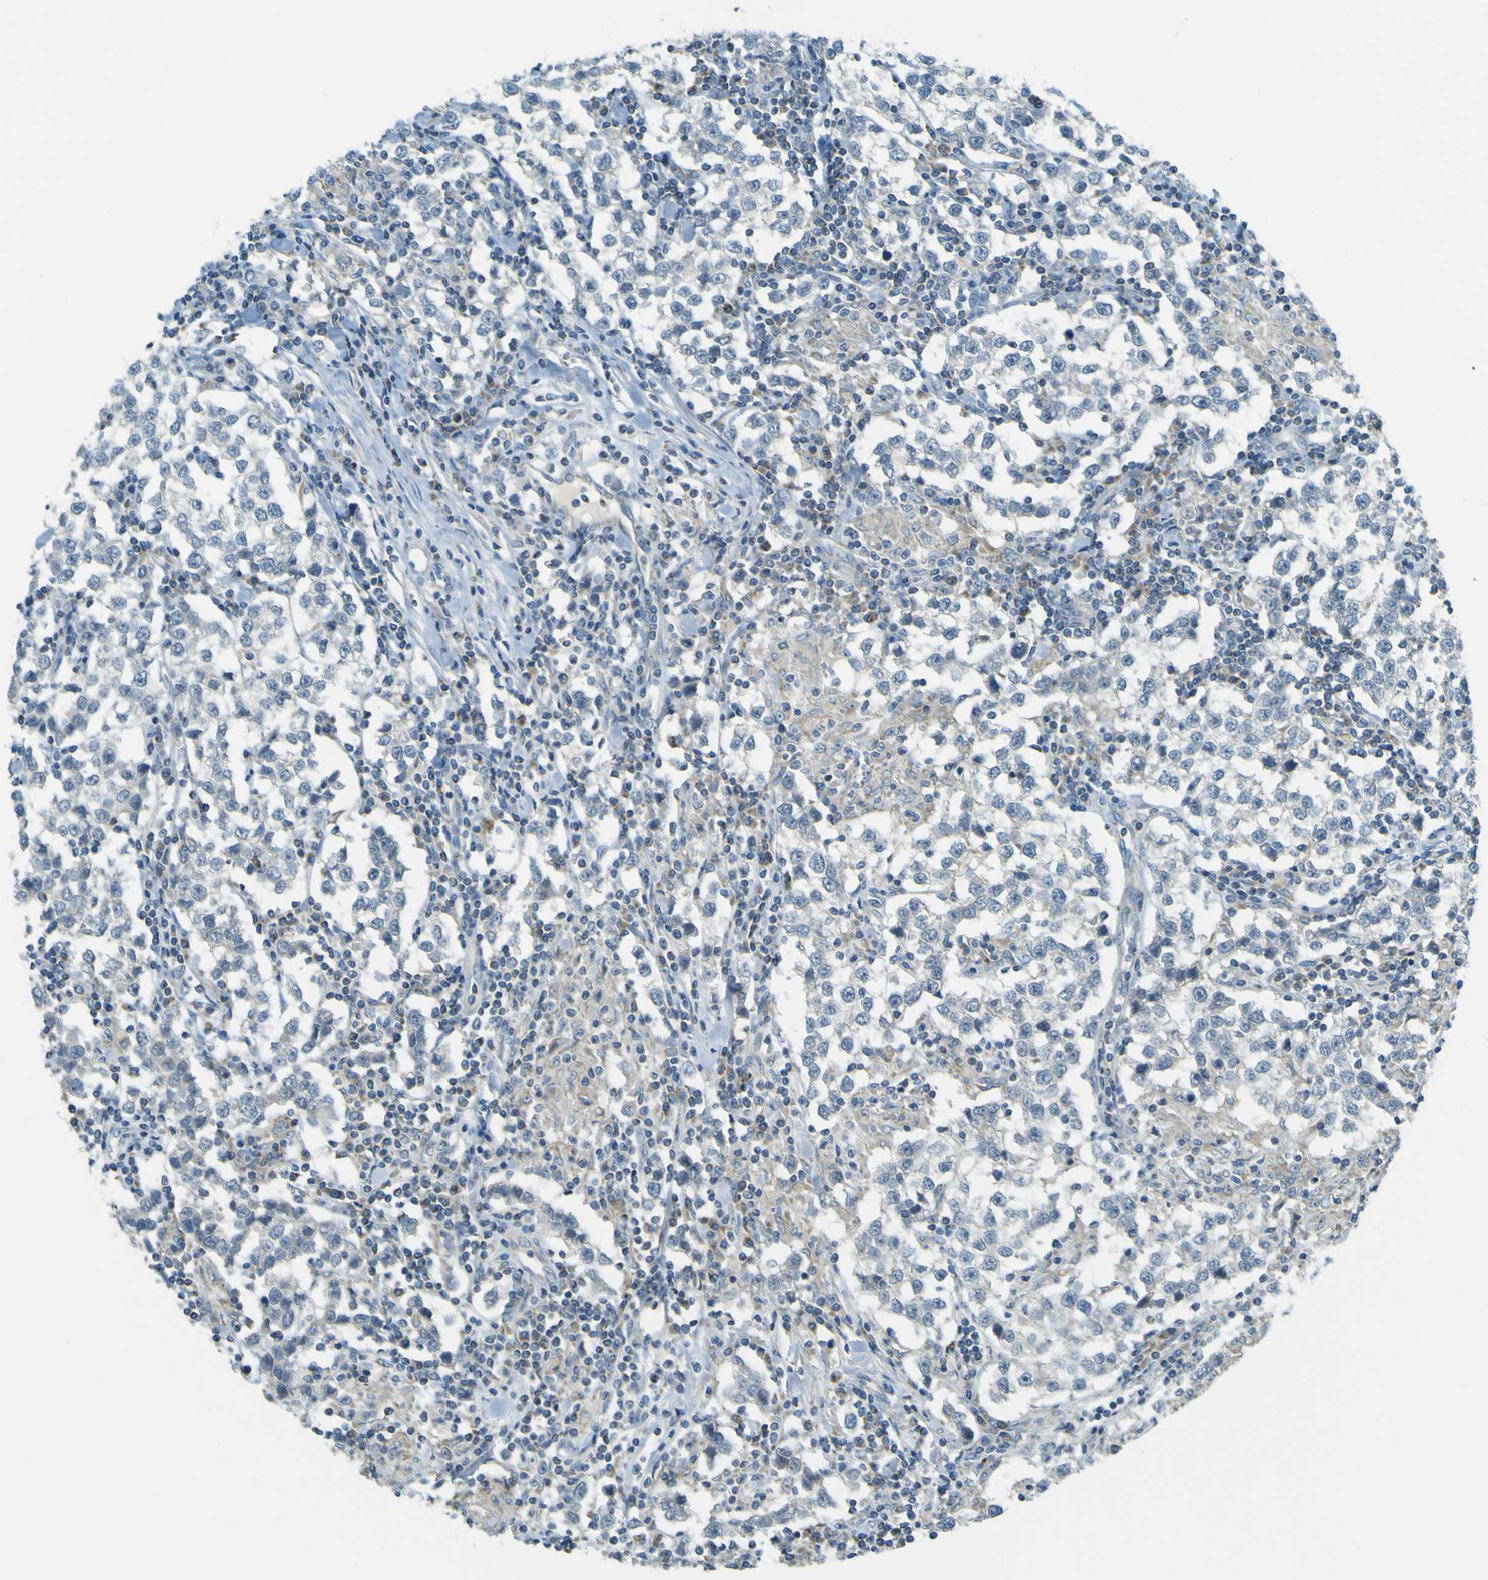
{"staining": {"intensity": "negative", "quantity": "none", "location": "none"}, "tissue": "testis cancer", "cell_type": "Tumor cells", "image_type": "cancer", "snomed": [{"axis": "morphology", "description": "Seminoma, NOS"}, {"axis": "morphology", "description": "Carcinoma, Embryonal, NOS"}, {"axis": "topography", "description": "Testis"}], "caption": "The immunohistochemistry histopathology image has no significant positivity in tumor cells of seminoma (testis) tissue.", "gene": "FKTN", "patient": {"sex": "male", "age": 36}}